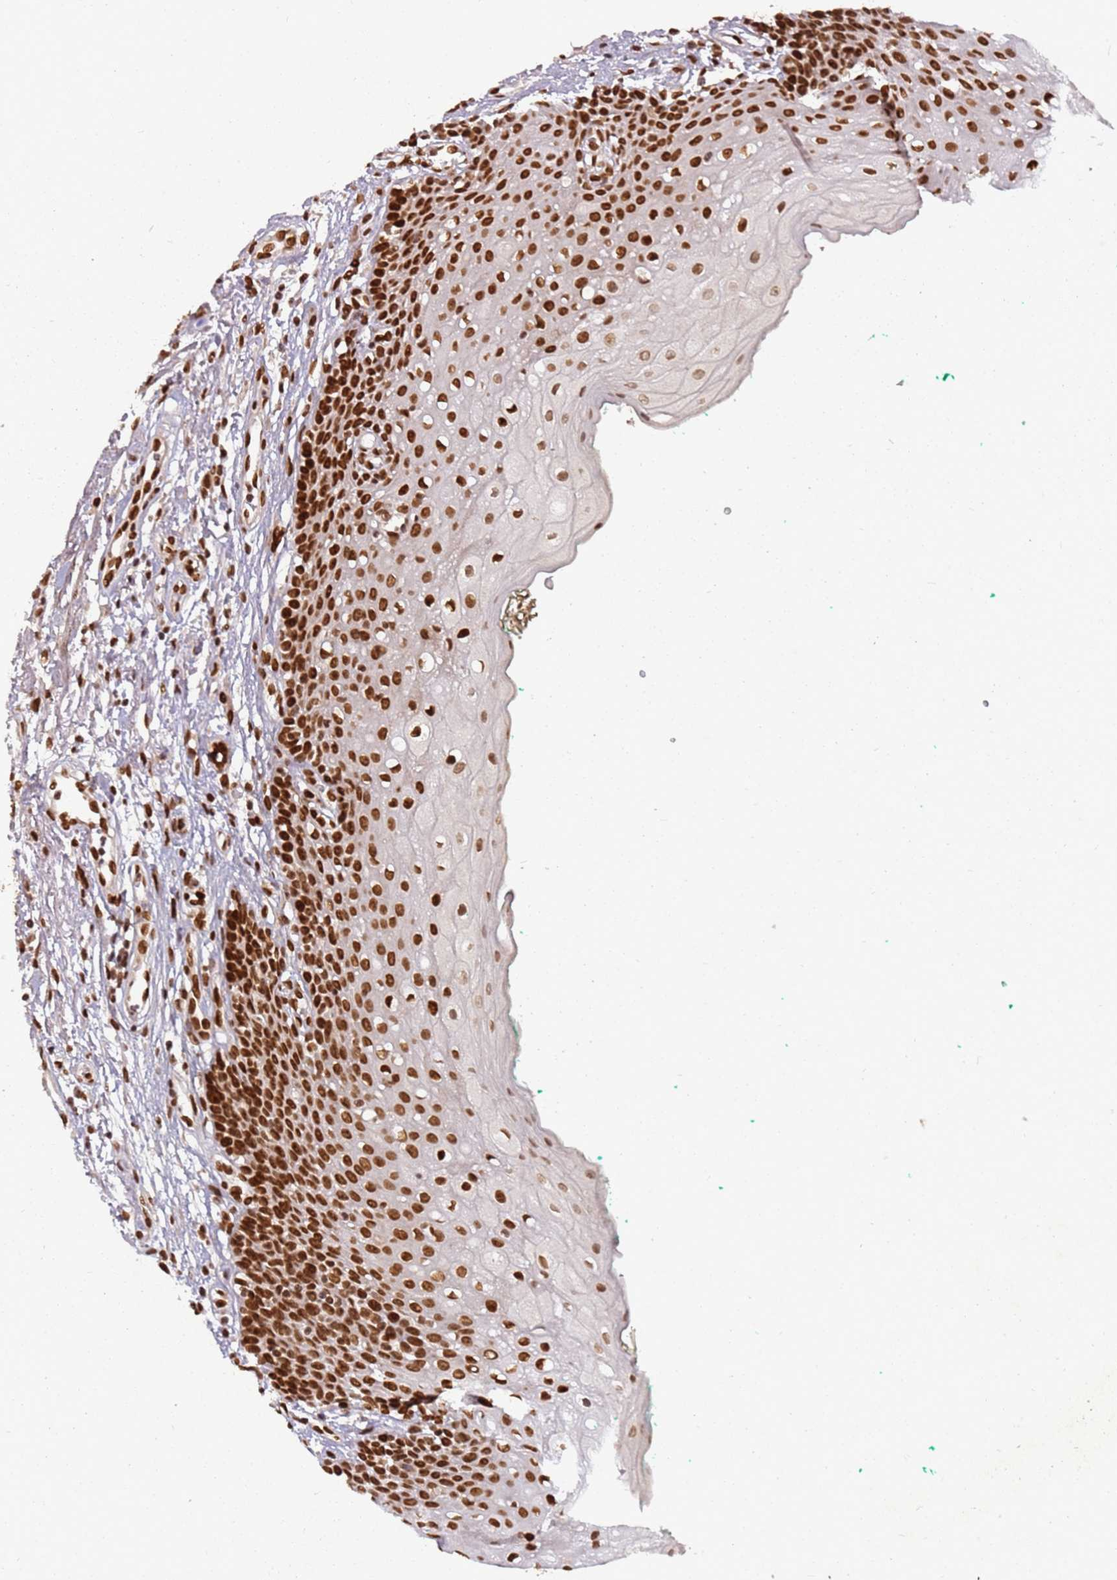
{"staining": {"intensity": "strong", "quantity": ">75%", "location": "nuclear"}, "tissue": "oral mucosa", "cell_type": "Squamous epithelial cells", "image_type": "normal", "snomed": [{"axis": "morphology", "description": "Normal tissue, NOS"}, {"axis": "morphology", "description": "Squamous cell carcinoma, NOS"}, {"axis": "topography", "description": "Oral tissue"}, {"axis": "topography", "description": "Tounge, NOS"}, {"axis": "topography", "description": "Head-Neck"}], "caption": "An immunohistochemistry (IHC) micrograph of unremarkable tissue is shown. Protein staining in brown shows strong nuclear positivity in oral mucosa within squamous epithelial cells.", "gene": "TENT4A", "patient": {"sex": "male", "age": 79}}